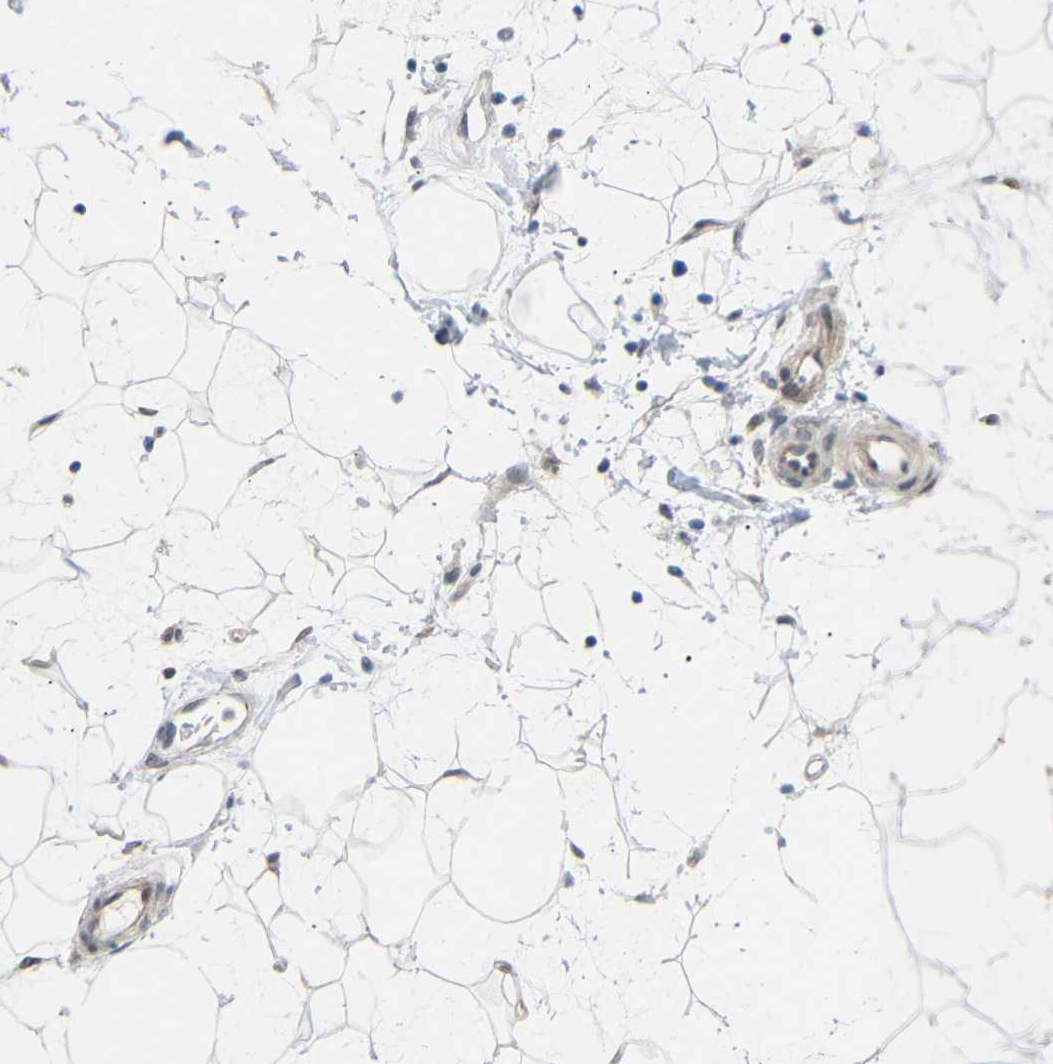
{"staining": {"intensity": "negative", "quantity": "none", "location": "none"}, "tissue": "adipose tissue", "cell_type": "Adipocytes", "image_type": "normal", "snomed": [{"axis": "morphology", "description": "Normal tissue, NOS"}, {"axis": "topography", "description": "Soft tissue"}], "caption": "Adipocytes show no significant protein staining in unremarkable adipose tissue. Brightfield microscopy of immunohistochemistry stained with DAB (3,3'-diaminobenzidine) (brown) and hematoxylin (blue), captured at high magnification.", "gene": "GPR158", "patient": {"sex": "male", "age": 72}}